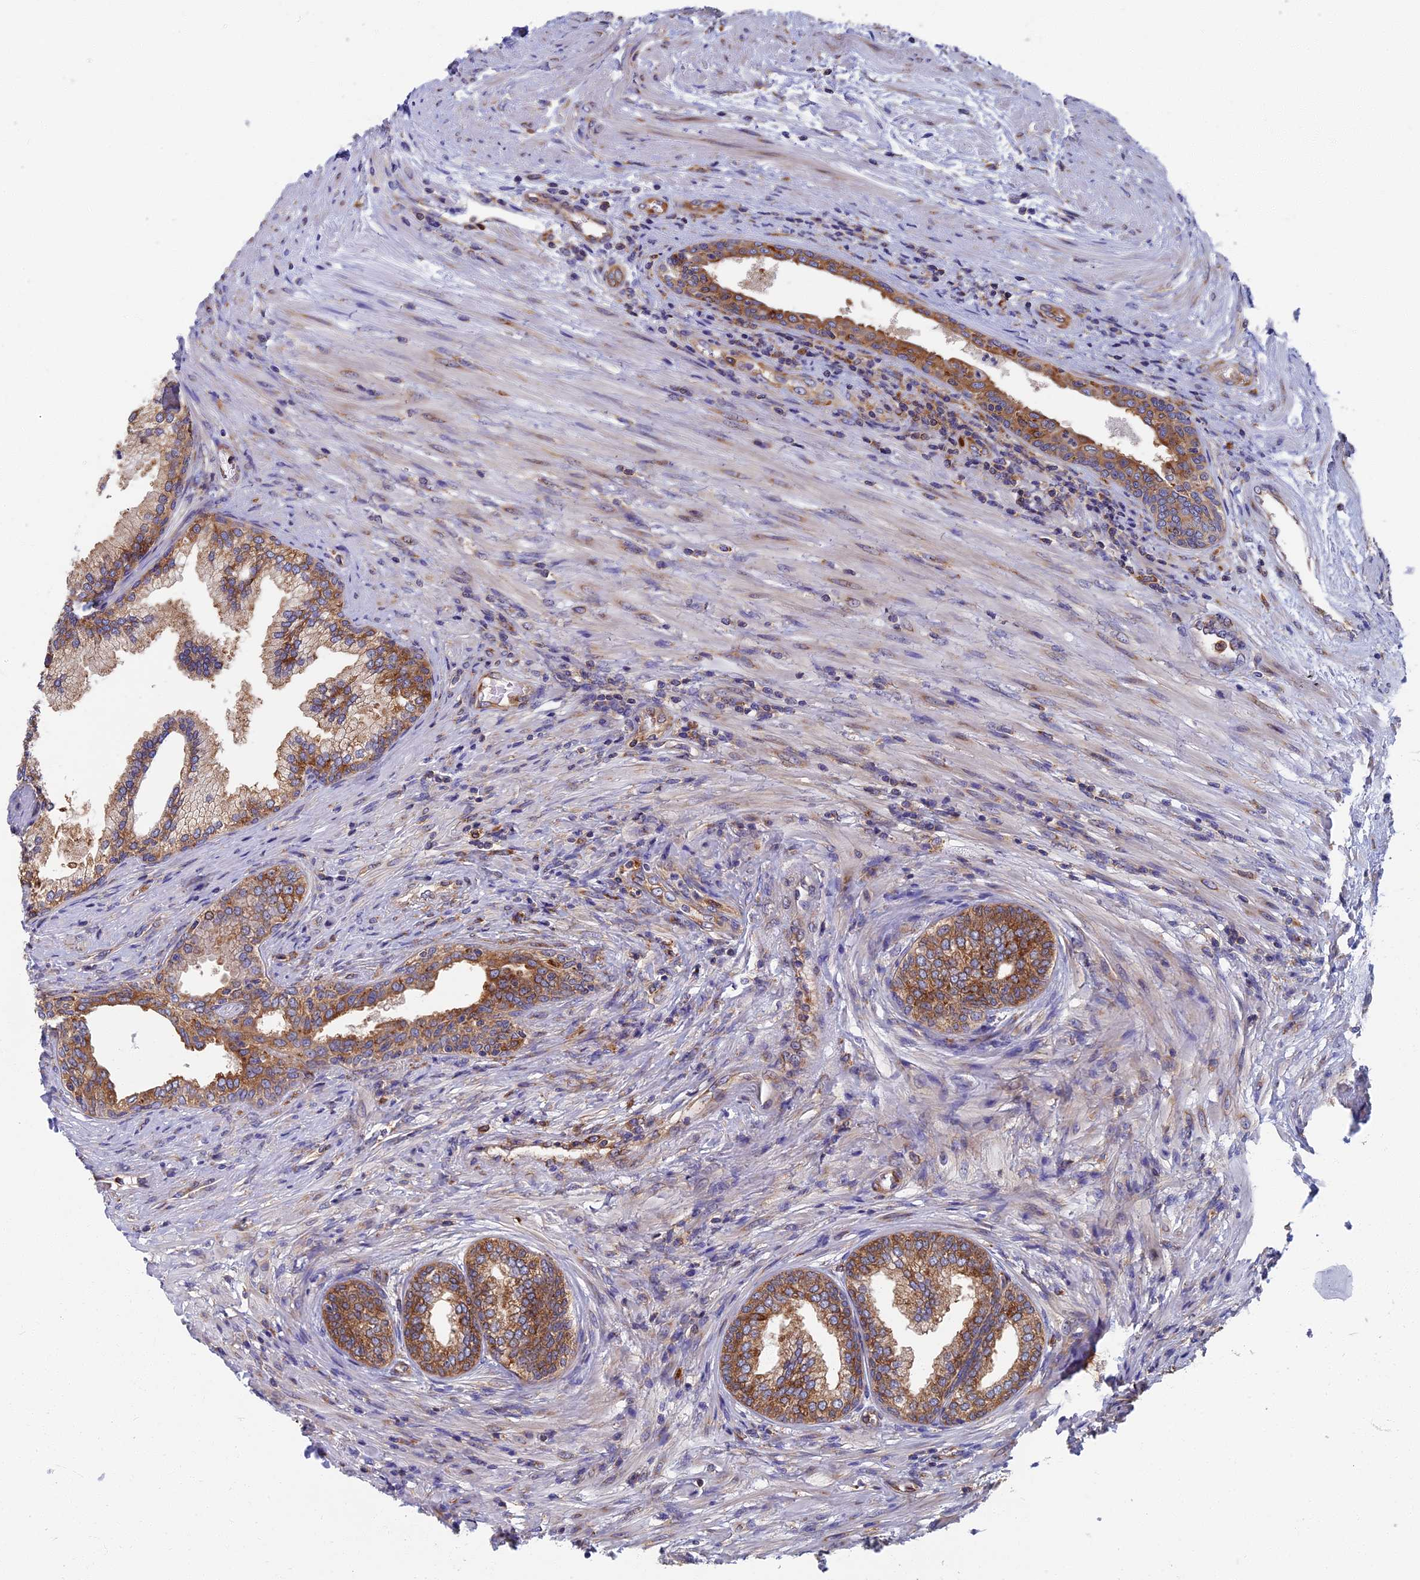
{"staining": {"intensity": "moderate", "quantity": ">75%", "location": "cytoplasmic/membranous"}, "tissue": "prostate", "cell_type": "Glandular cells", "image_type": "normal", "snomed": [{"axis": "morphology", "description": "Normal tissue, NOS"}, {"axis": "topography", "description": "Prostate"}], "caption": "An immunohistochemistry micrograph of normal tissue is shown. Protein staining in brown highlights moderate cytoplasmic/membranous positivity in prostate within glandular cells.", "gene": "YBX1", "patient": {"sex": "male", "age": 76}}